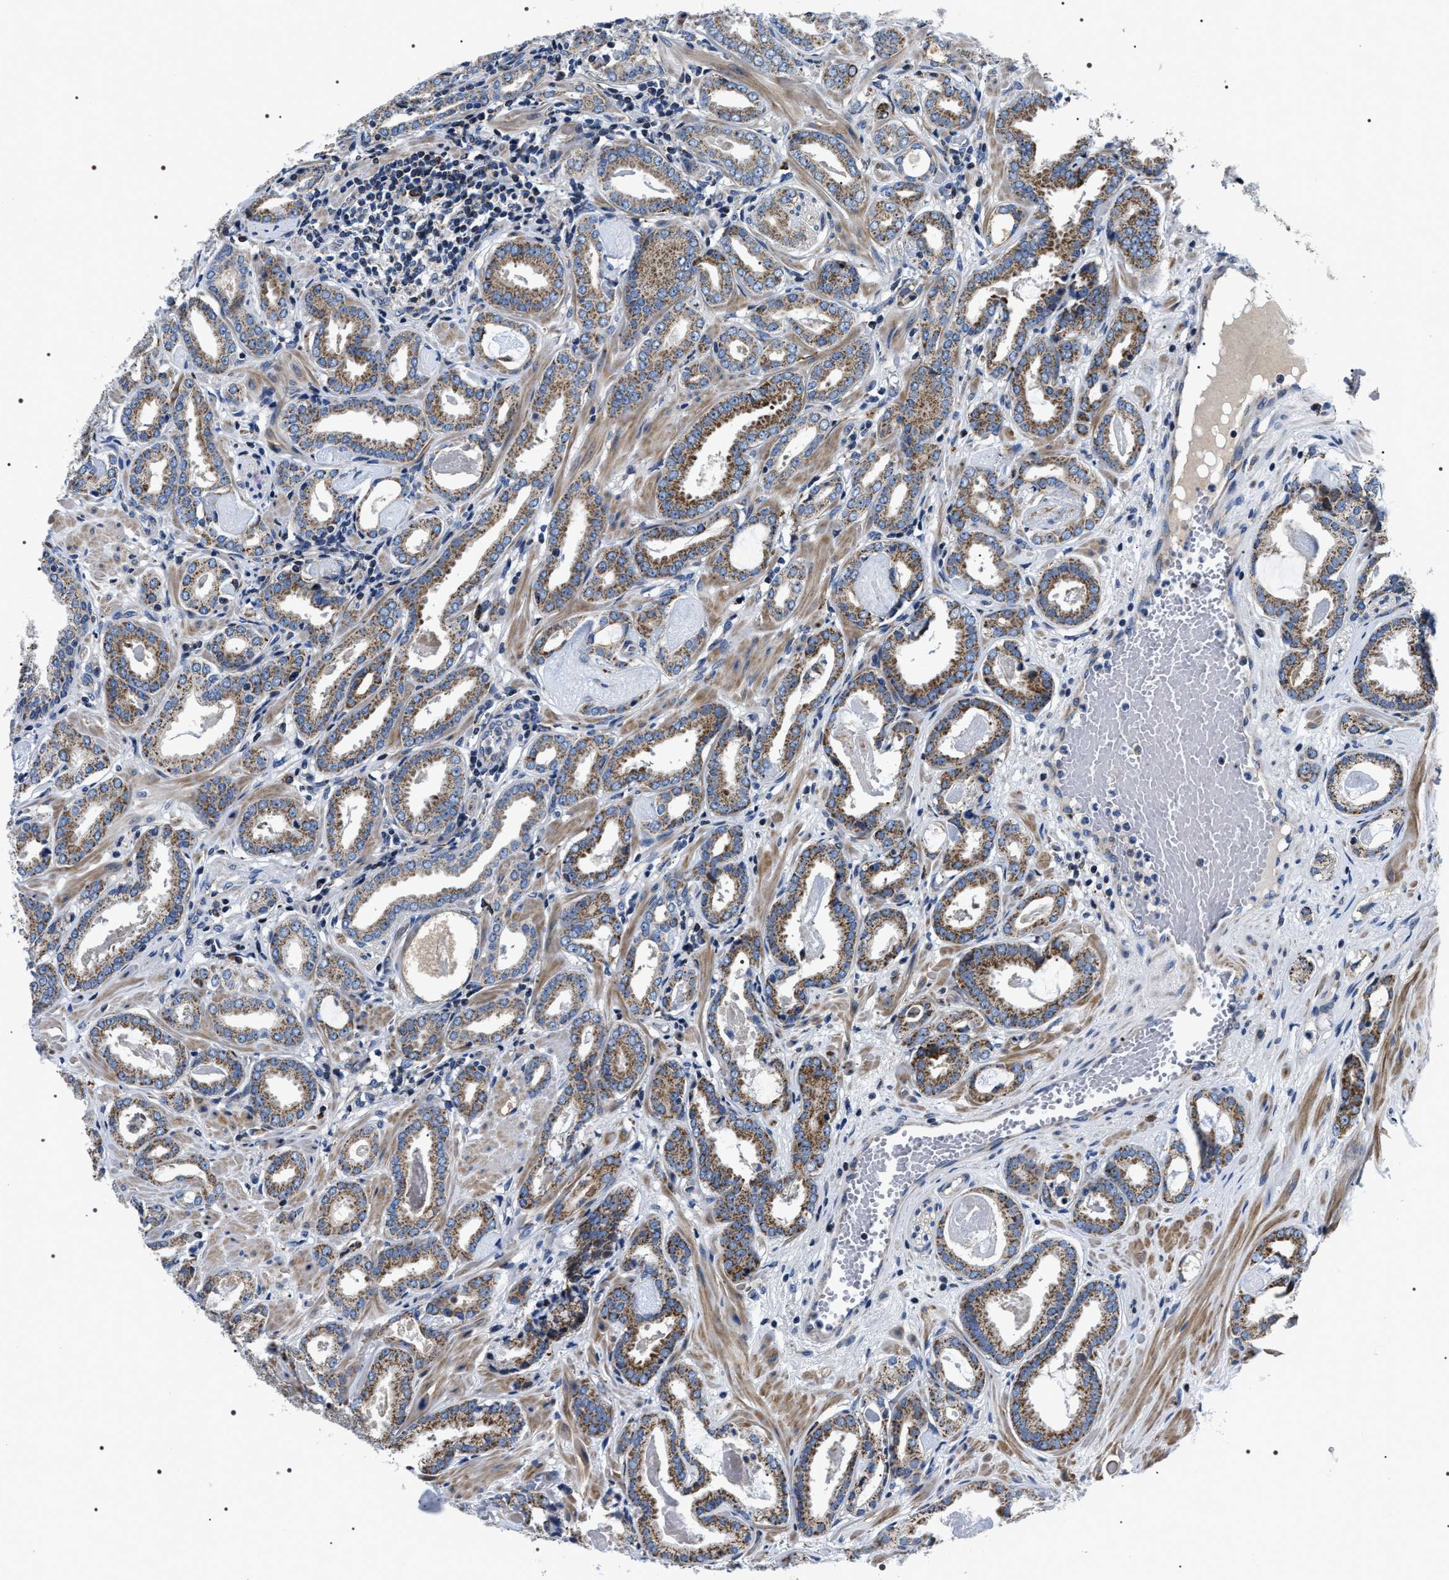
{"staining": {"intensity": "moderate", "quantity": ">75%", "location": "cytoplasmic/membranous"}, "tissue": "prostate cancer", "cell_type": "Tumor cells", "image_type": "cancer", "snomed": [{"axis": "morphology", "description": "Adenocarcinoma, Low grade"}, {"axis": "topography", "description": "Prostate"}], "caption": "Adenocarcinoma (low-grade) (prostate) was stained to show a protein in brown. There is medium levels of moderate cytoplasmic/membranous staining in approximately >75% of tumor cells. The staining was performed using DAB (3,3'-diaminobenzidine) to visualize the protein expression in brown, while the nuclei were stained in blue with hematoxylin (Magnification: 20x).", "gene": "NTMT1", "patient": {"sex": "male", "age": 53}}